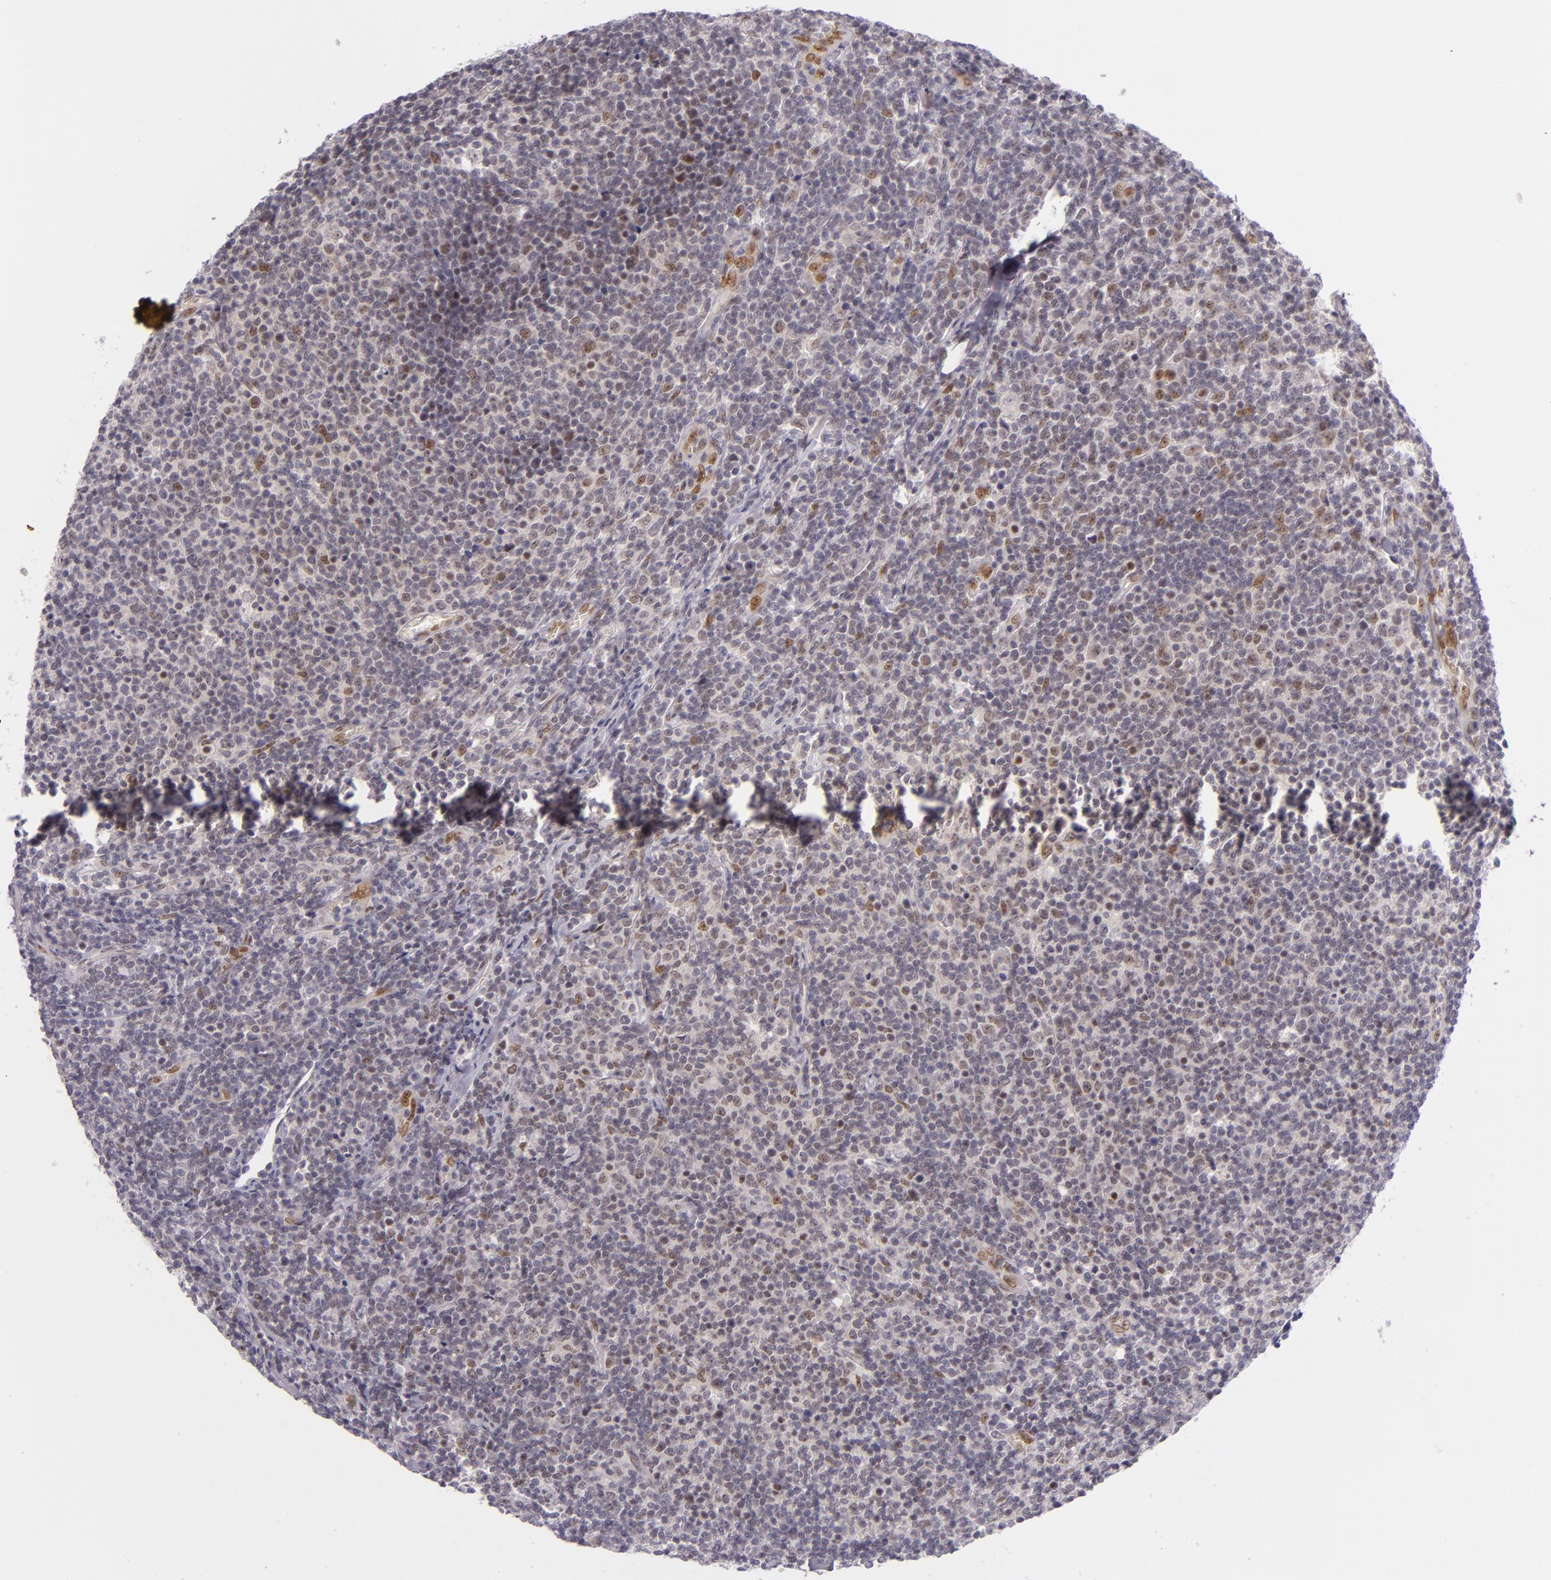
{"staining": {"intensity": "moderate", "quantity": "25%-75%", "location": "nuclear"}, "tissue": "lymphoma", "cell_type": "Tumor cells", "image_type": "cancer", "snomed": [{"axis": "morphology", "description": "Malignant lymphoma, non-Hodgkin's type, Low grade"}, {"axis": "topography", "description": "Lymph node"}], "caption": "Low-grade malignant lymphoma, non-Hodgkin's type stained for a protein (brown) demonstrates moderate nuclear positive expression in about 25%-75% of tumor cells.", "gene": "BCL3", "patient": {"sex": "male", "age": 74}}